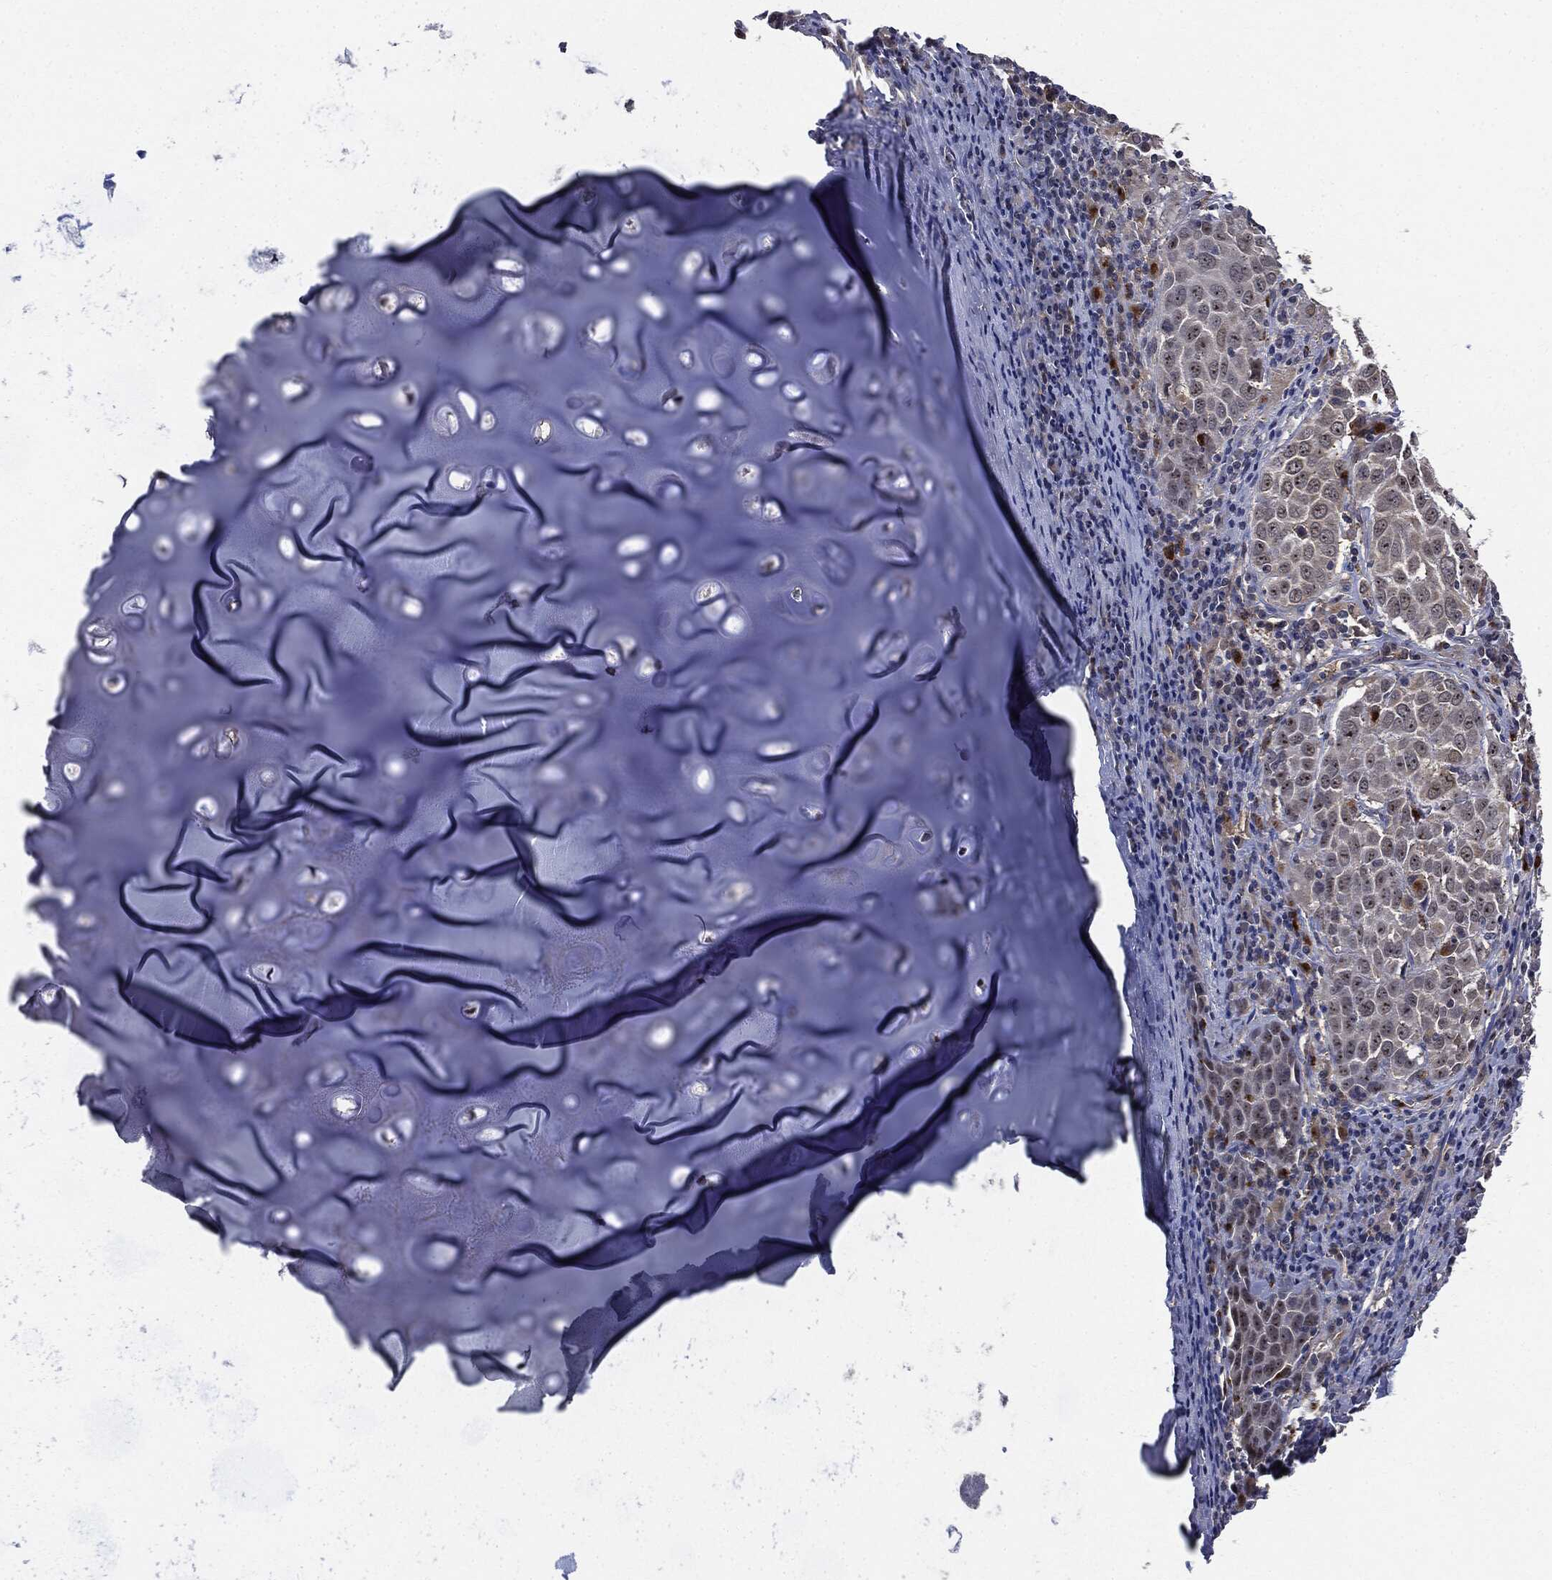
{"staining": {"intensity": "negative", "quantity": "none", "location": "none"}, "tissue": "lung cancer", "cell_type": "Tumor cells", "image_type": "cancer", "snomed": [{"axis": "morphology", "description": "Squamous cell carcinoma, NOS"}, {"axis": "topography", "description": "Lung"}], "caption": "Lung cancer (squamous cell carcinoma) stained for a protein using immunohistochemistry displays no staining tumor cells.", "gene": "TRMT1L", "patient": {"sex": "male", "age": 57}}